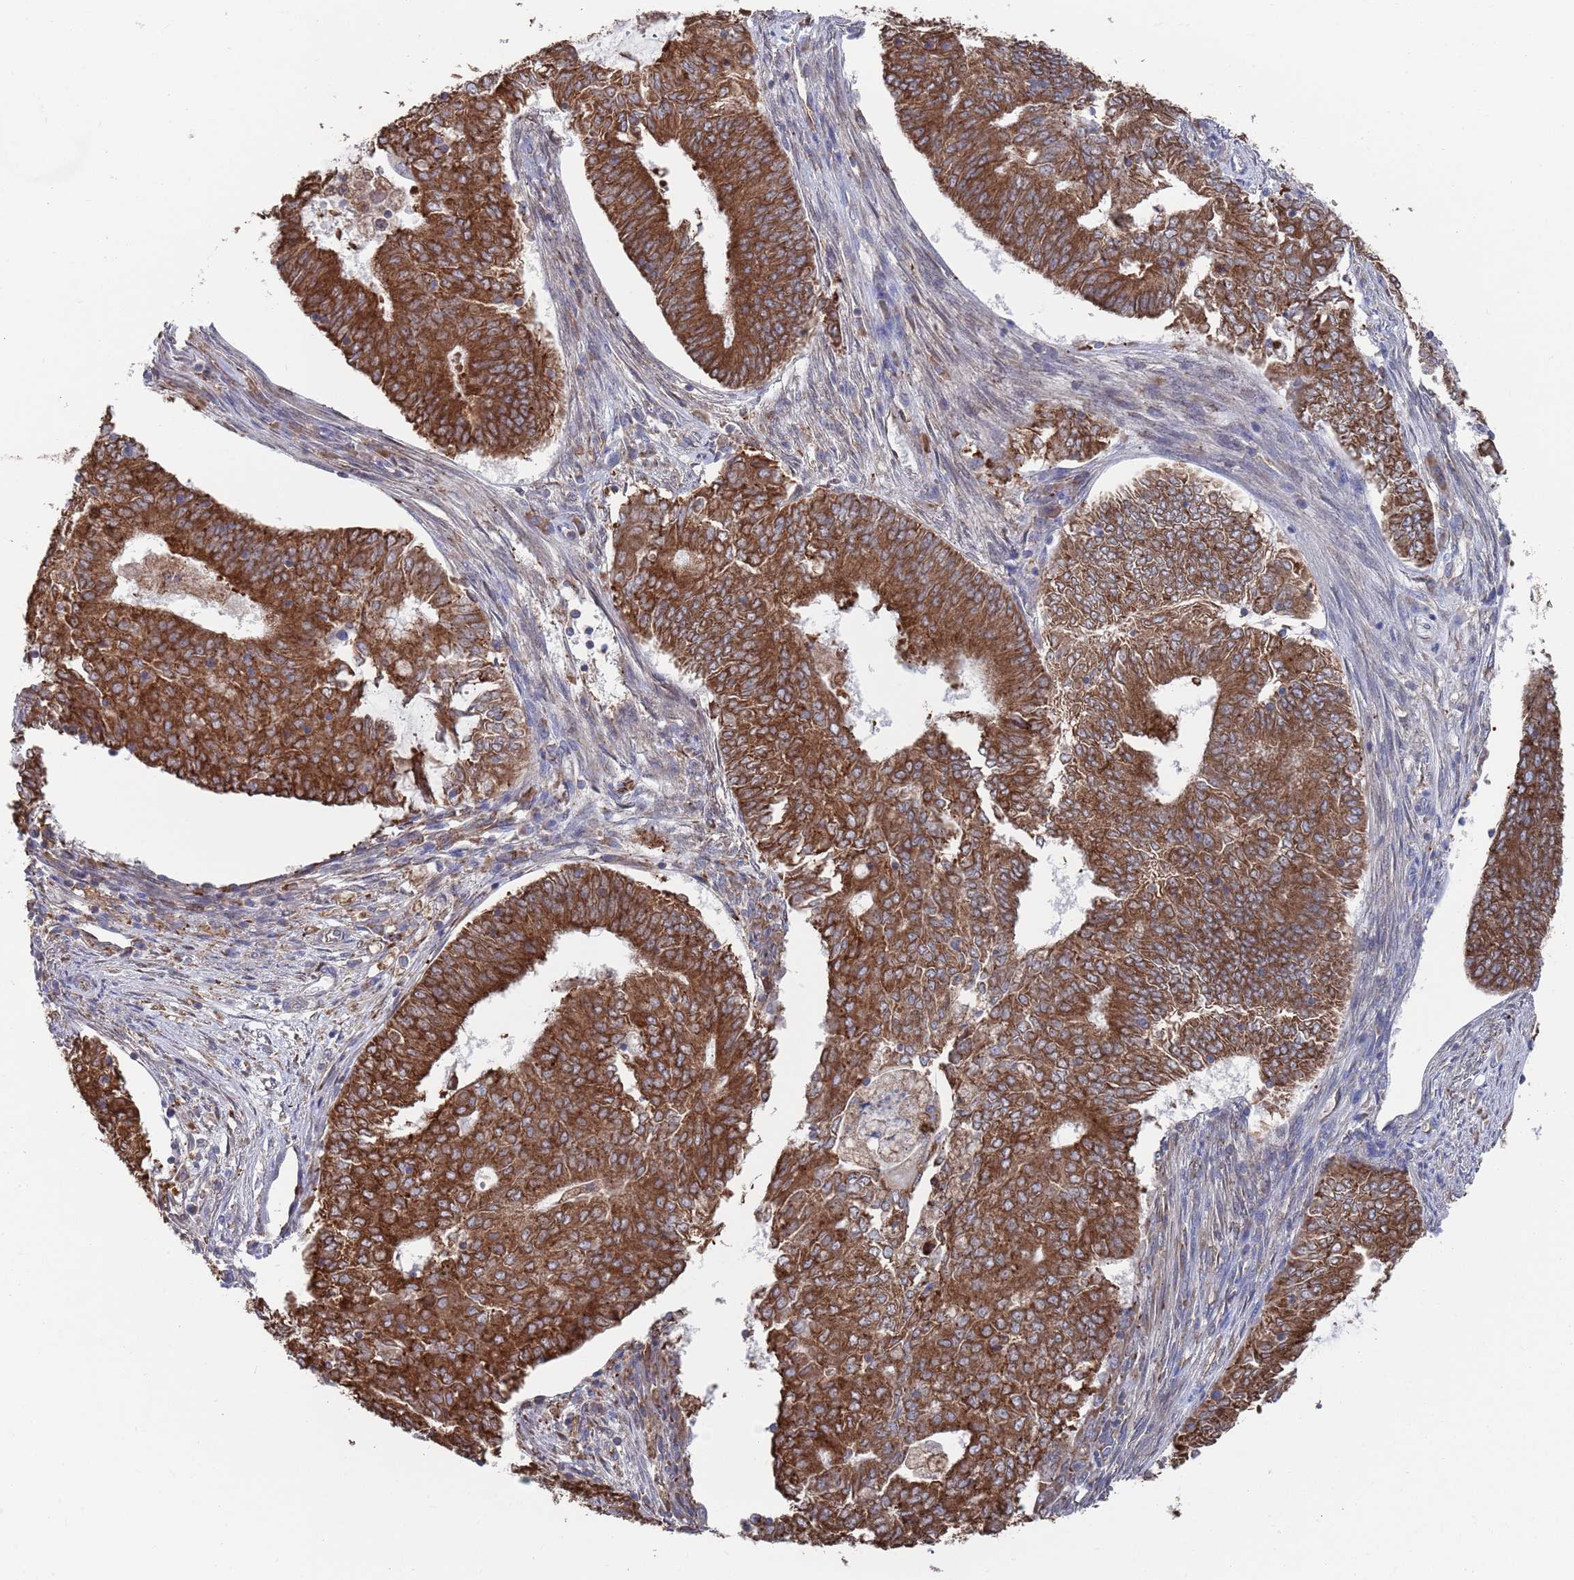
{"staining": {"intensity": "strong", "quantity": ">75%", "location": "cytoplasmic/membranous"}, "tissue": "endometrial cancer", "cell_type": "Tumor cells", "image_type": "cancer", "snomed": [{"axis": "morphology", "description": "Adenocarcinoma, NOS"}, {"axis": "topography", "description": "Endometrium"}], "caption": "Protein analysis of adenocarcinoma (endometrial) tissue reveals strong cytoplasmic/membranous staining in approximately >75% of tumor cells.", "gene": "GID8", "patient": {"sex": "female", "age": 62}}